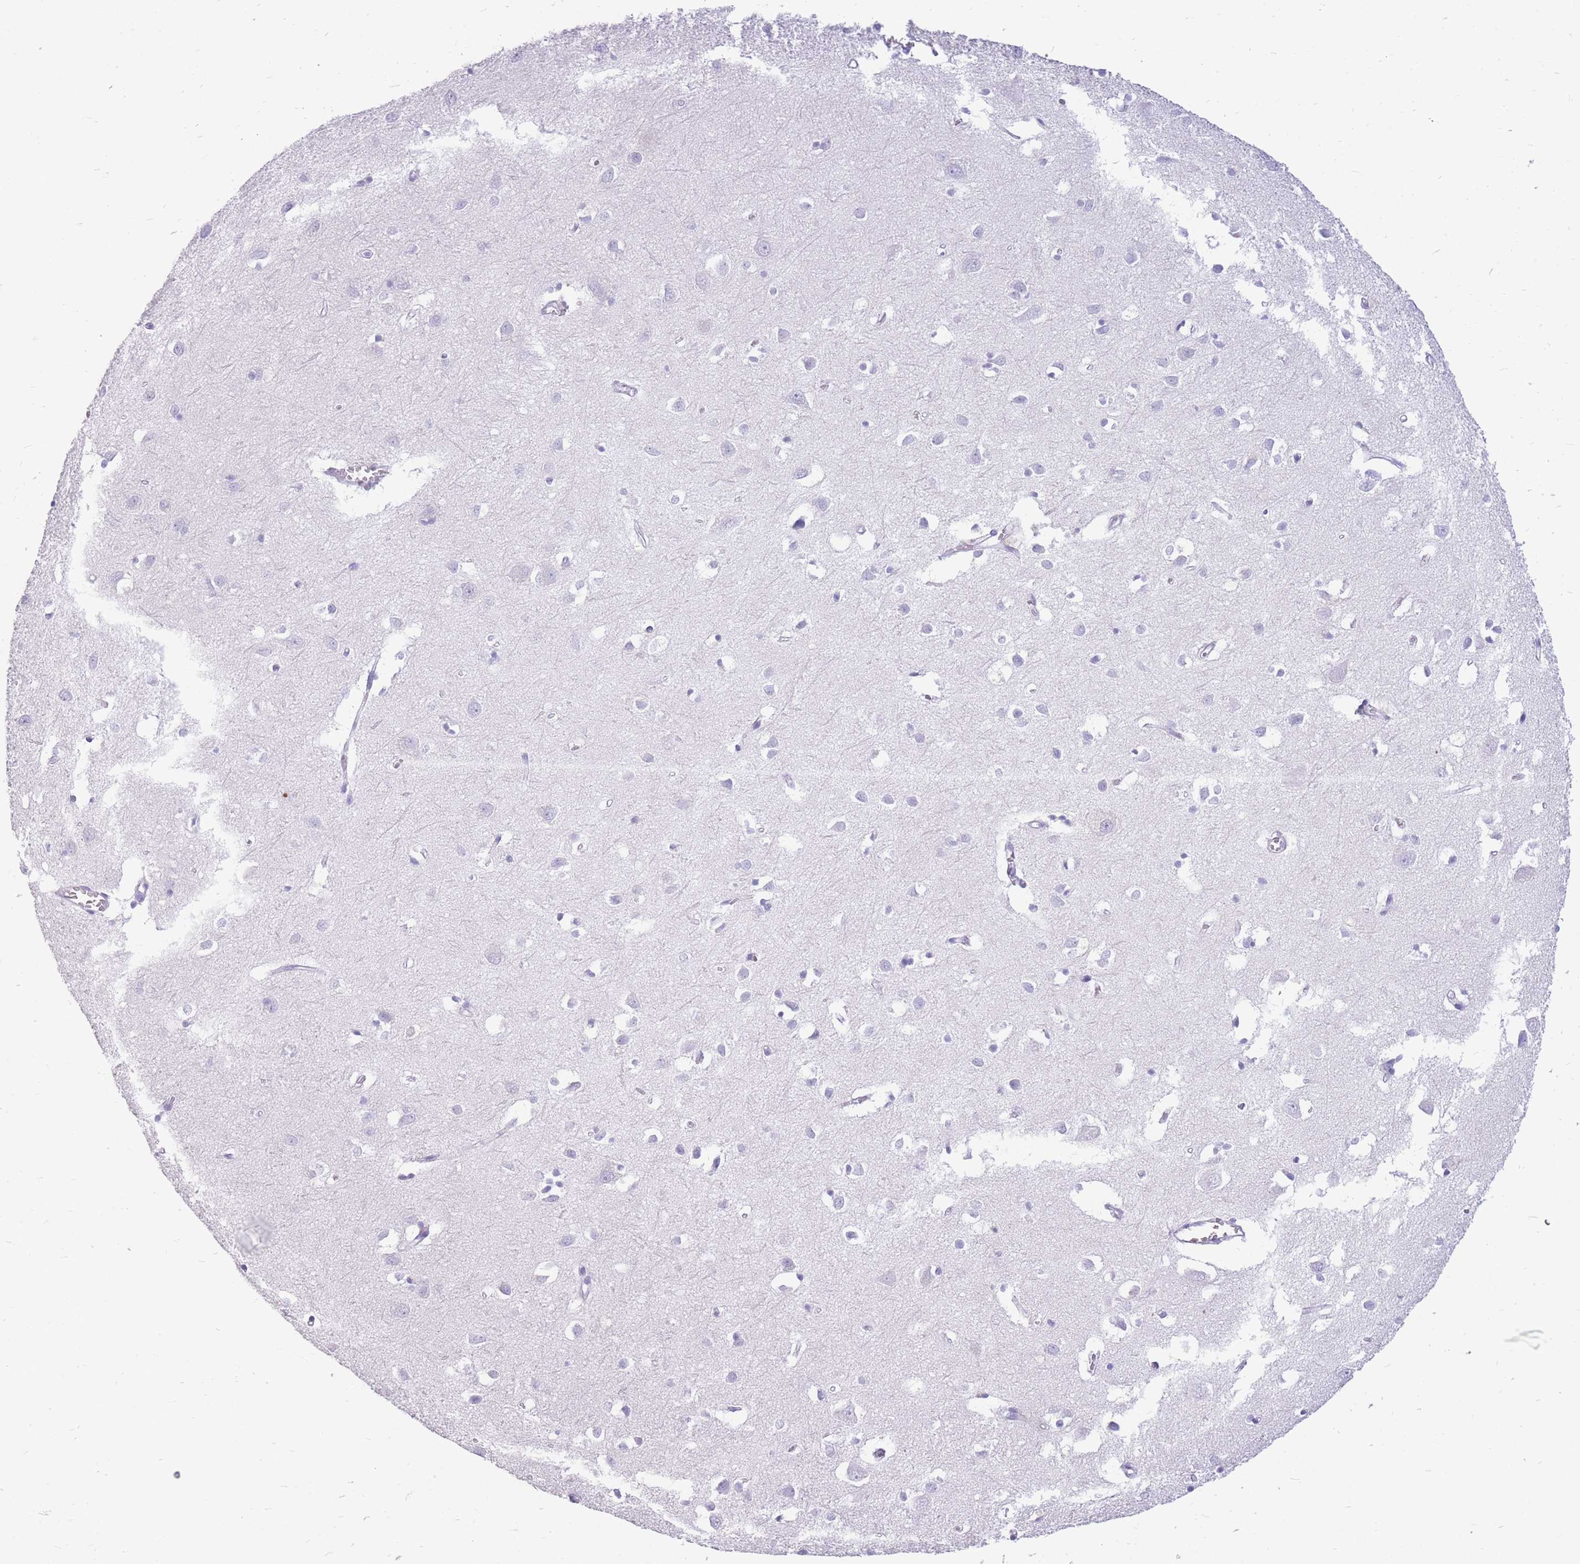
{"staining": {"intensity": "negative", "quantity": "none", "location": "none"}, "tissue": "cerebral cortex", "cell_type": "Endothelial cells", "image_type": "normal", "snomed": [{"axis": "morphology", "description": "Normal tissue, NOS"}, {"axis": "topography", "description": "Cerebral cortex"}], "caption": "Unremarkable cerebral cortex was stained to show a protein in brown. There is no significant staining in endothelial cells.", "gene": "CYP21A2", "patient": {"sex": "female", "age": 64}}